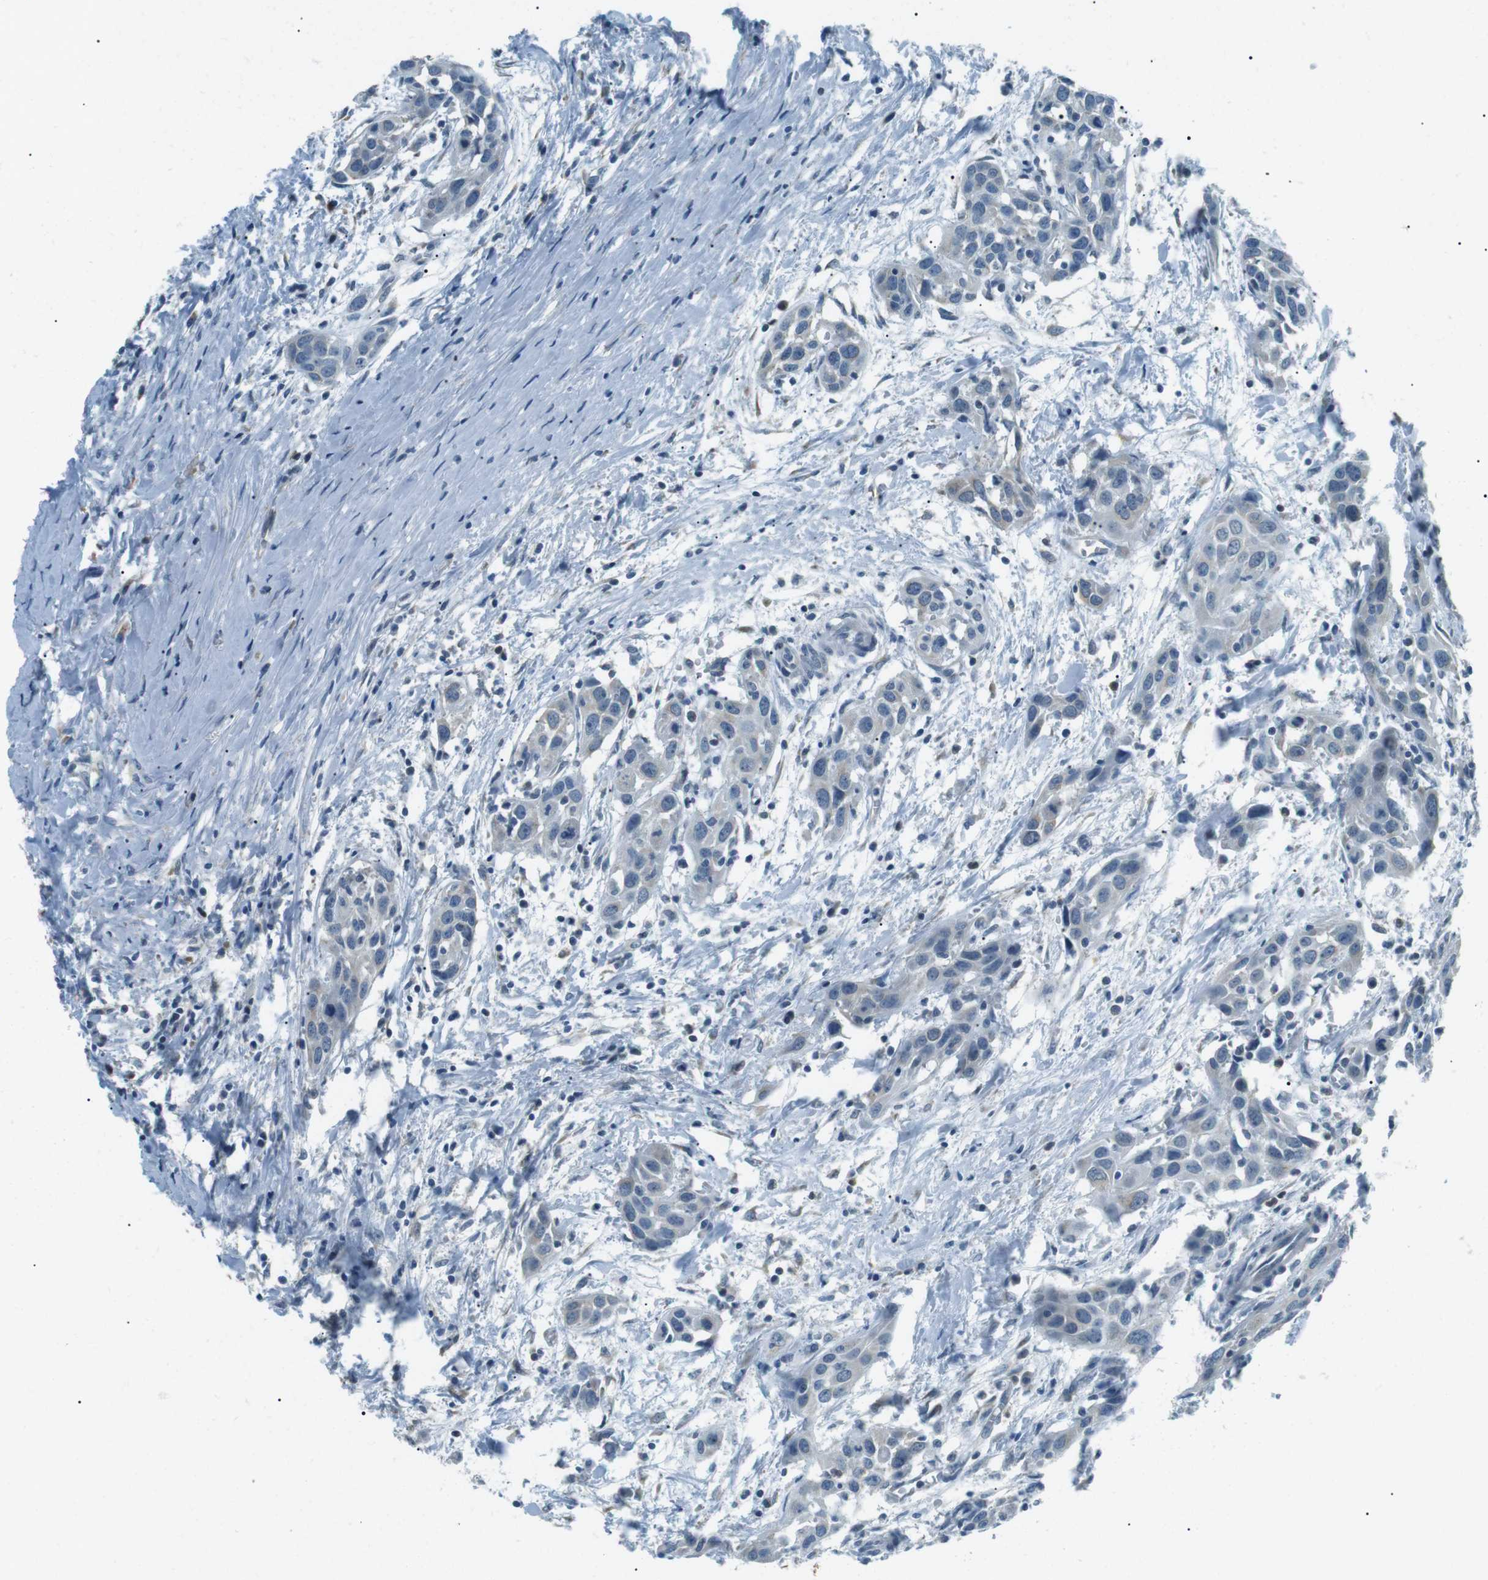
{"staining": {"intensity": "negative", "quantity": "none", "location": "none"}, "tissue": "head and neck cancer", "cell_type": "Tumor cells", "image_type": "cancer", "snomed": [{"axis": "morphology", "description": "Squamous cell carcinoma, NOS"}, {"axis": "topography", "description": "Oral tissue"}, {"axis": "topography", "description": "Head-Neck"}], "caption": "Tumor cells show no significant positivity in head and neck cancer.", "gene": "SERPINB2", "patient": {"sex": "female", "age": 50}}